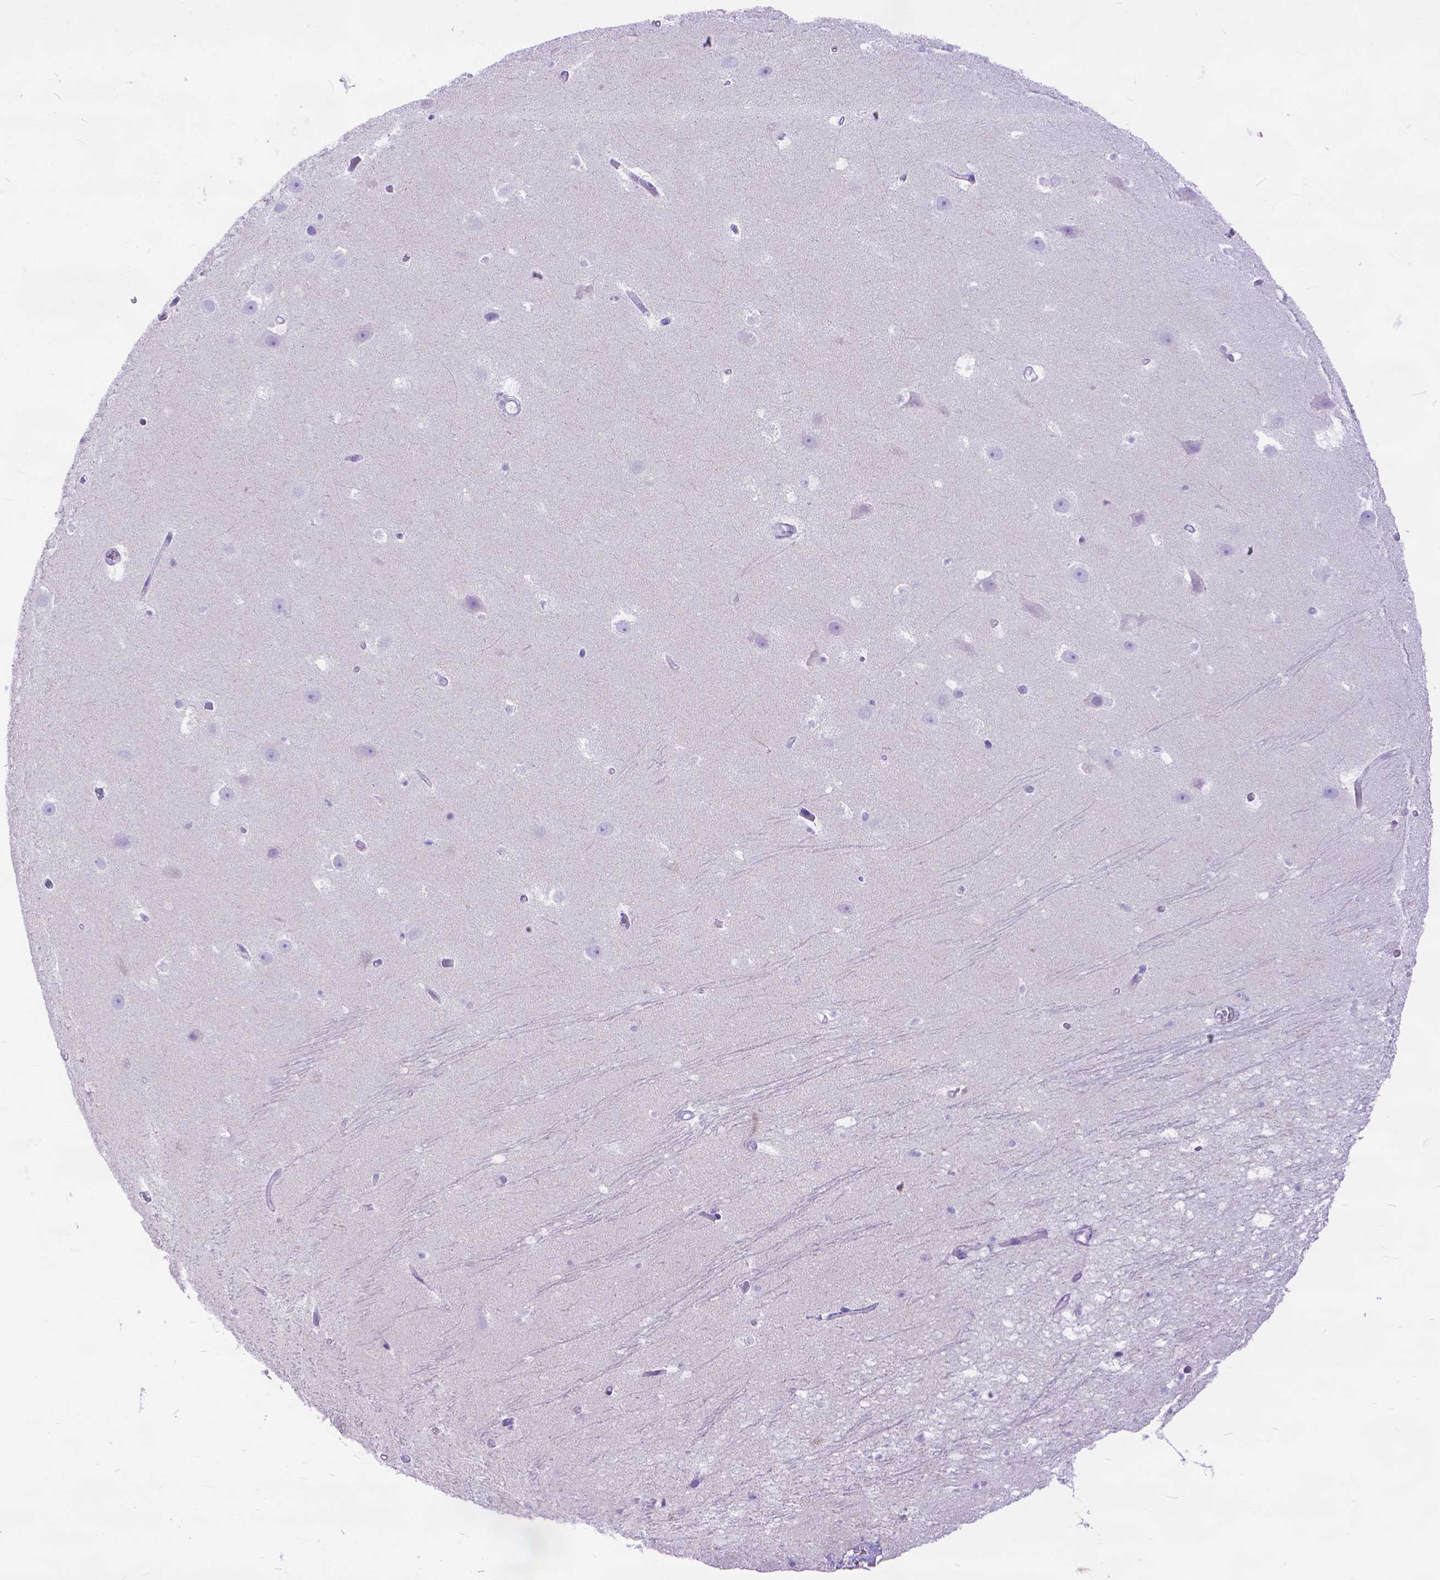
{"staining": {"intensity": "negative", "quantity": "none", "location": "none"}, "tissue": "hippocampus", "cell_type": "Glial cells", "image_type": "normal", "snomed": [{"axis": "morphology", "description": "Normal tissue, NOS"}, {"axis": "topography", "description": "Hippocampus"}], "caption": "Photomicrograph shows no significant protein positivity in glial cells of normal hippocampus.", "gene": "DHRS2", "patient": {"sex": "male", "age": 26}}